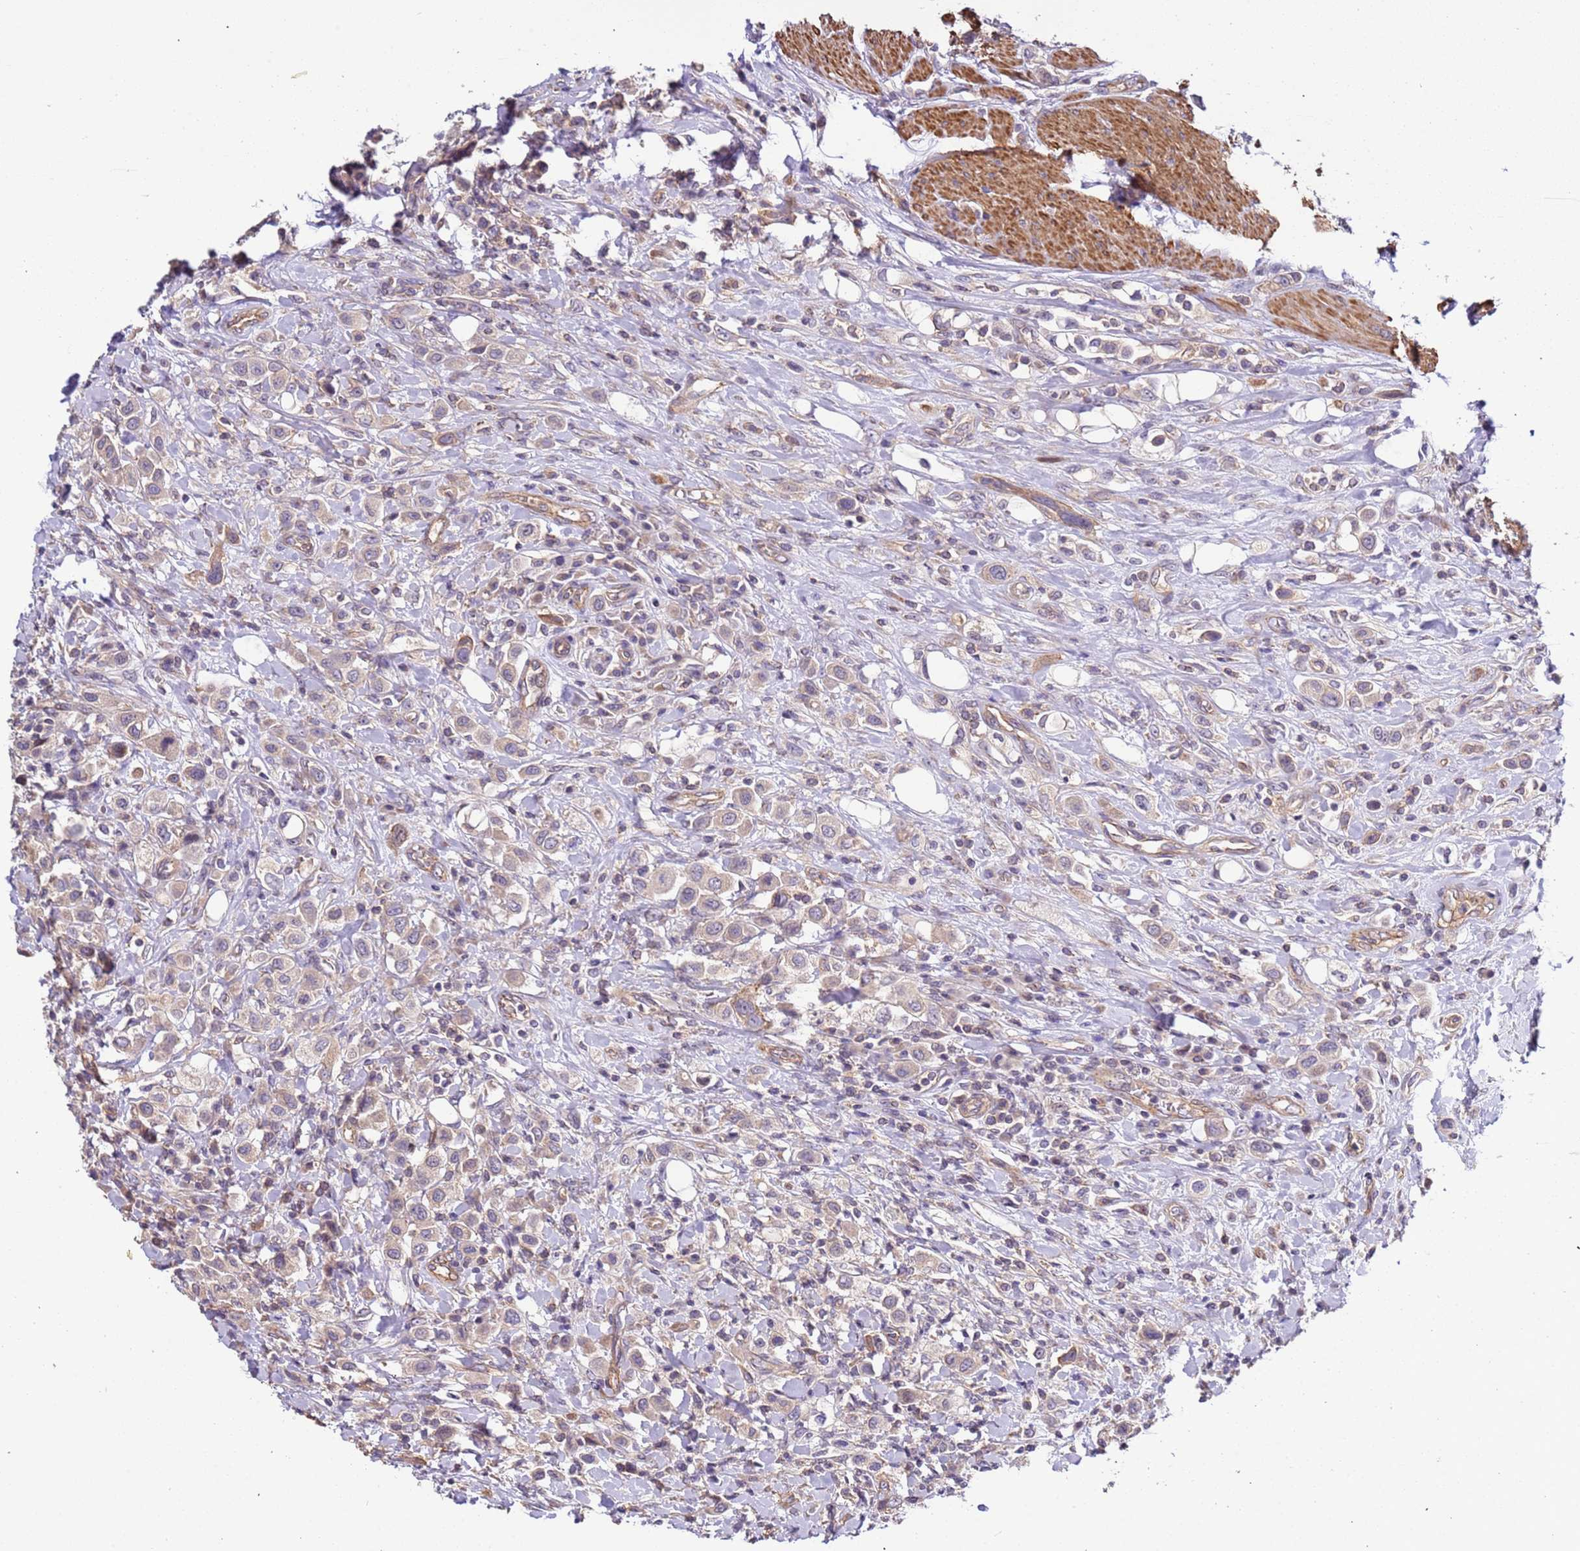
{"staining": {"intensity": "weak", "quantity": "<25%", "location": "cytoplasmic/membranous"}, "tissue": "urothelial cancer", "cell_type": "Tumor cells", "image_type": "cancer", "snomed": [{"axis": "morphology", "description": "Urothelial carcinoma, High grade"}, {"axis": "topography", "description": "Urinary bladder"}], "caption": "Immunohistochemistry (IHC) image of high-grade urothelial carcinoma stained for a protein (brown), which shows no expression in tumor cells.", "gene": "LAMB4", "patient": {"sex": "male", "age": 50}}